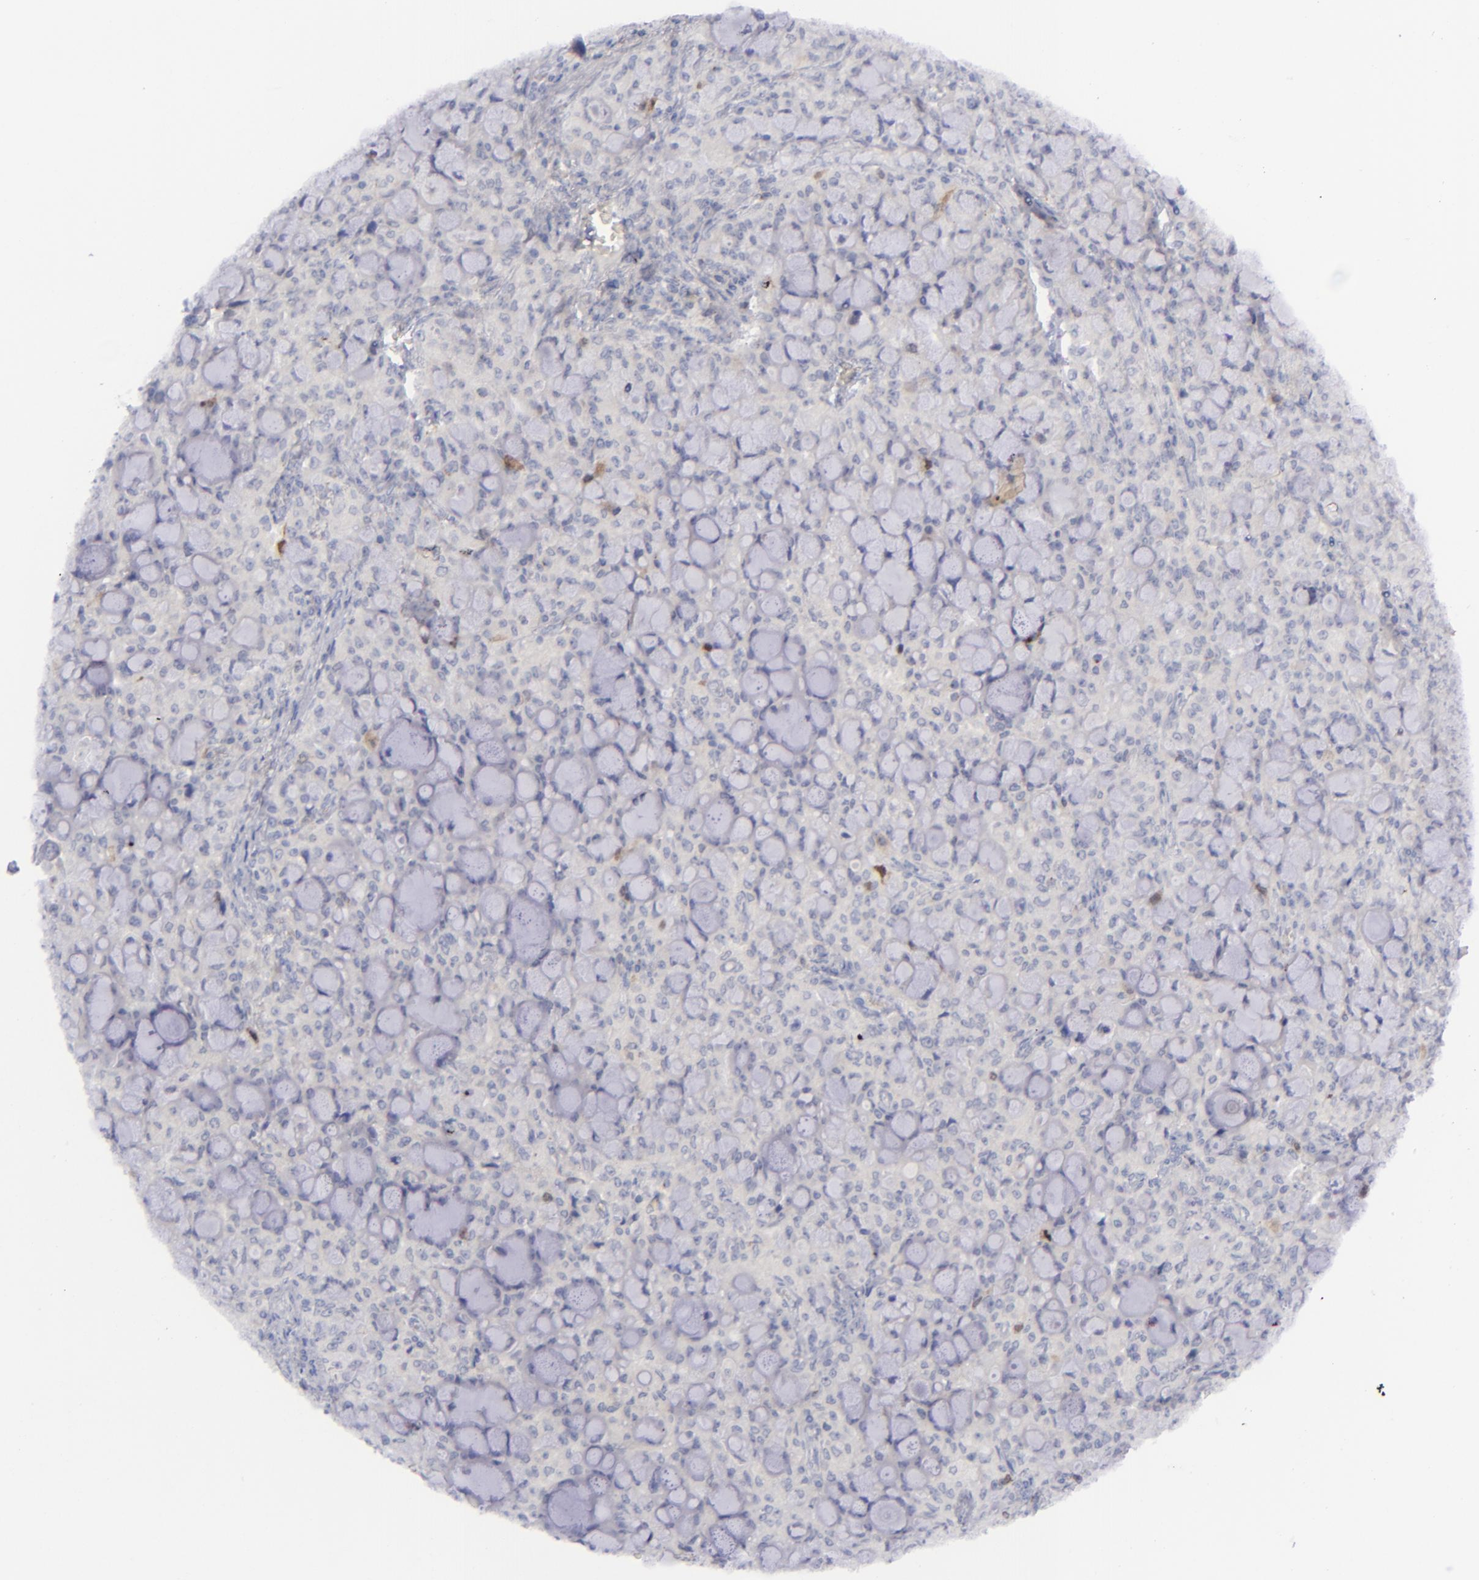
{"staining": {"intensity": "weak", "quantity": "<25%", "location": "cytoplasmic/membranous"}, "tissue": "lung cancer", "cell_type": "Tumor cells", "image_type": "cancer", "snomed": [{"axis": "morphology", "description": "Adenocarcinoma, NOS"}, {"axis": "topography", "description": "Lung"}], "caption": "This is a micrograph of IHC staining of lung cancer (adenocarcinoma), which shows no positivity in tumor cells.", "gene": "AURKA", "patient": {"sex": "female", "age": 44}}